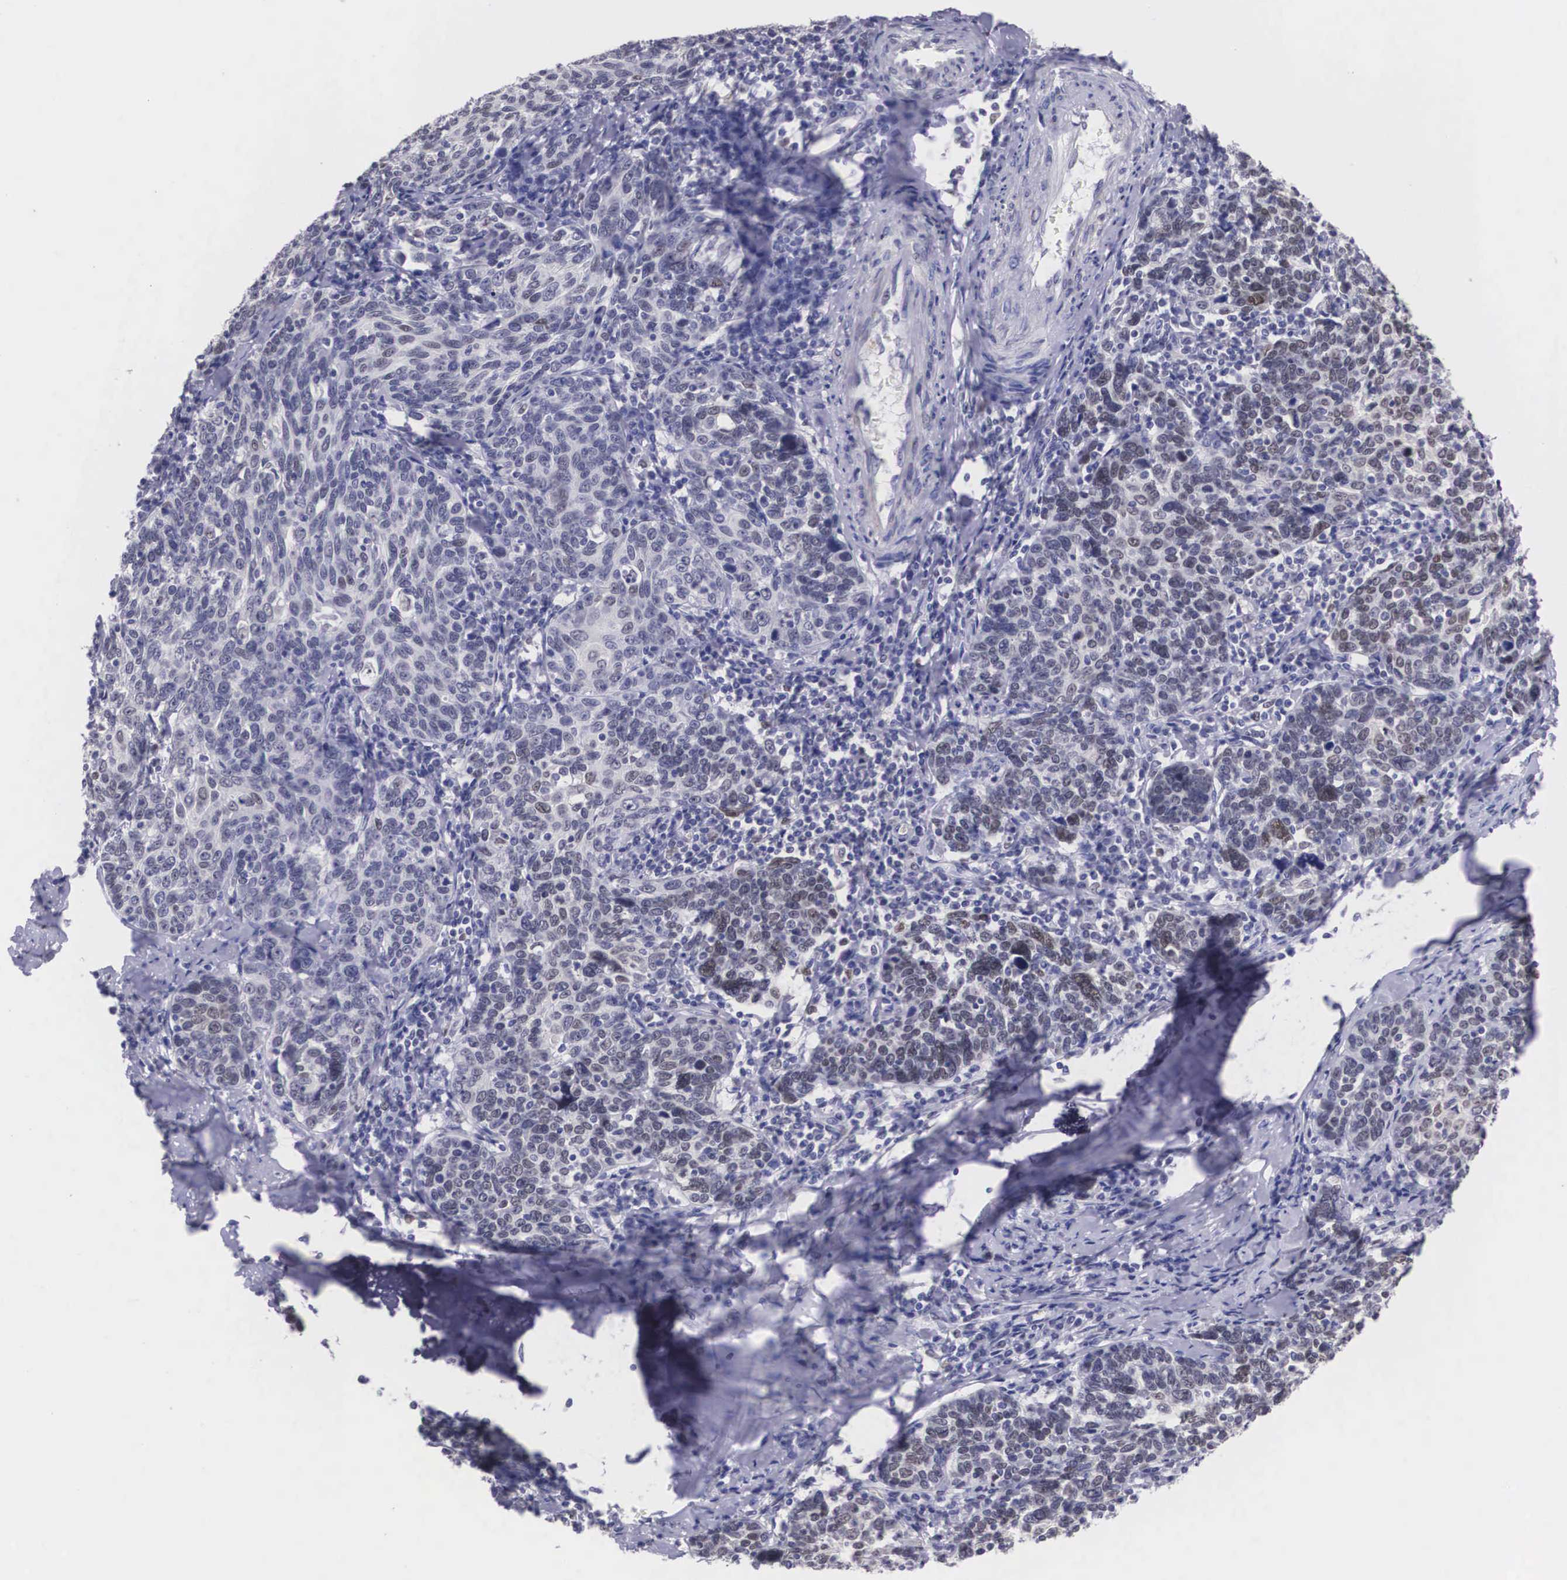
{"staining": {"intensity": "weak", "quantity": "25%-75%", "location": "nuclear"}, "tissue": "cervical cancer", "cell_type": "Tumor cells", "image_type": "cancer", "snomed": [{"axis": "morphology", "description": "Squamous cell carcinoma, NOS"}, {"axis": "topography", "description": "Cervix"}], "caption": "Immunohistochemistry (DAB) staining of human squamous cell carcinoma (cervical) exhibits weak nuclear protein staining in approximately 25%-75% of tumor cells.", "gene": "ETV6", "patient": {"sex": "female", "age": 41}}